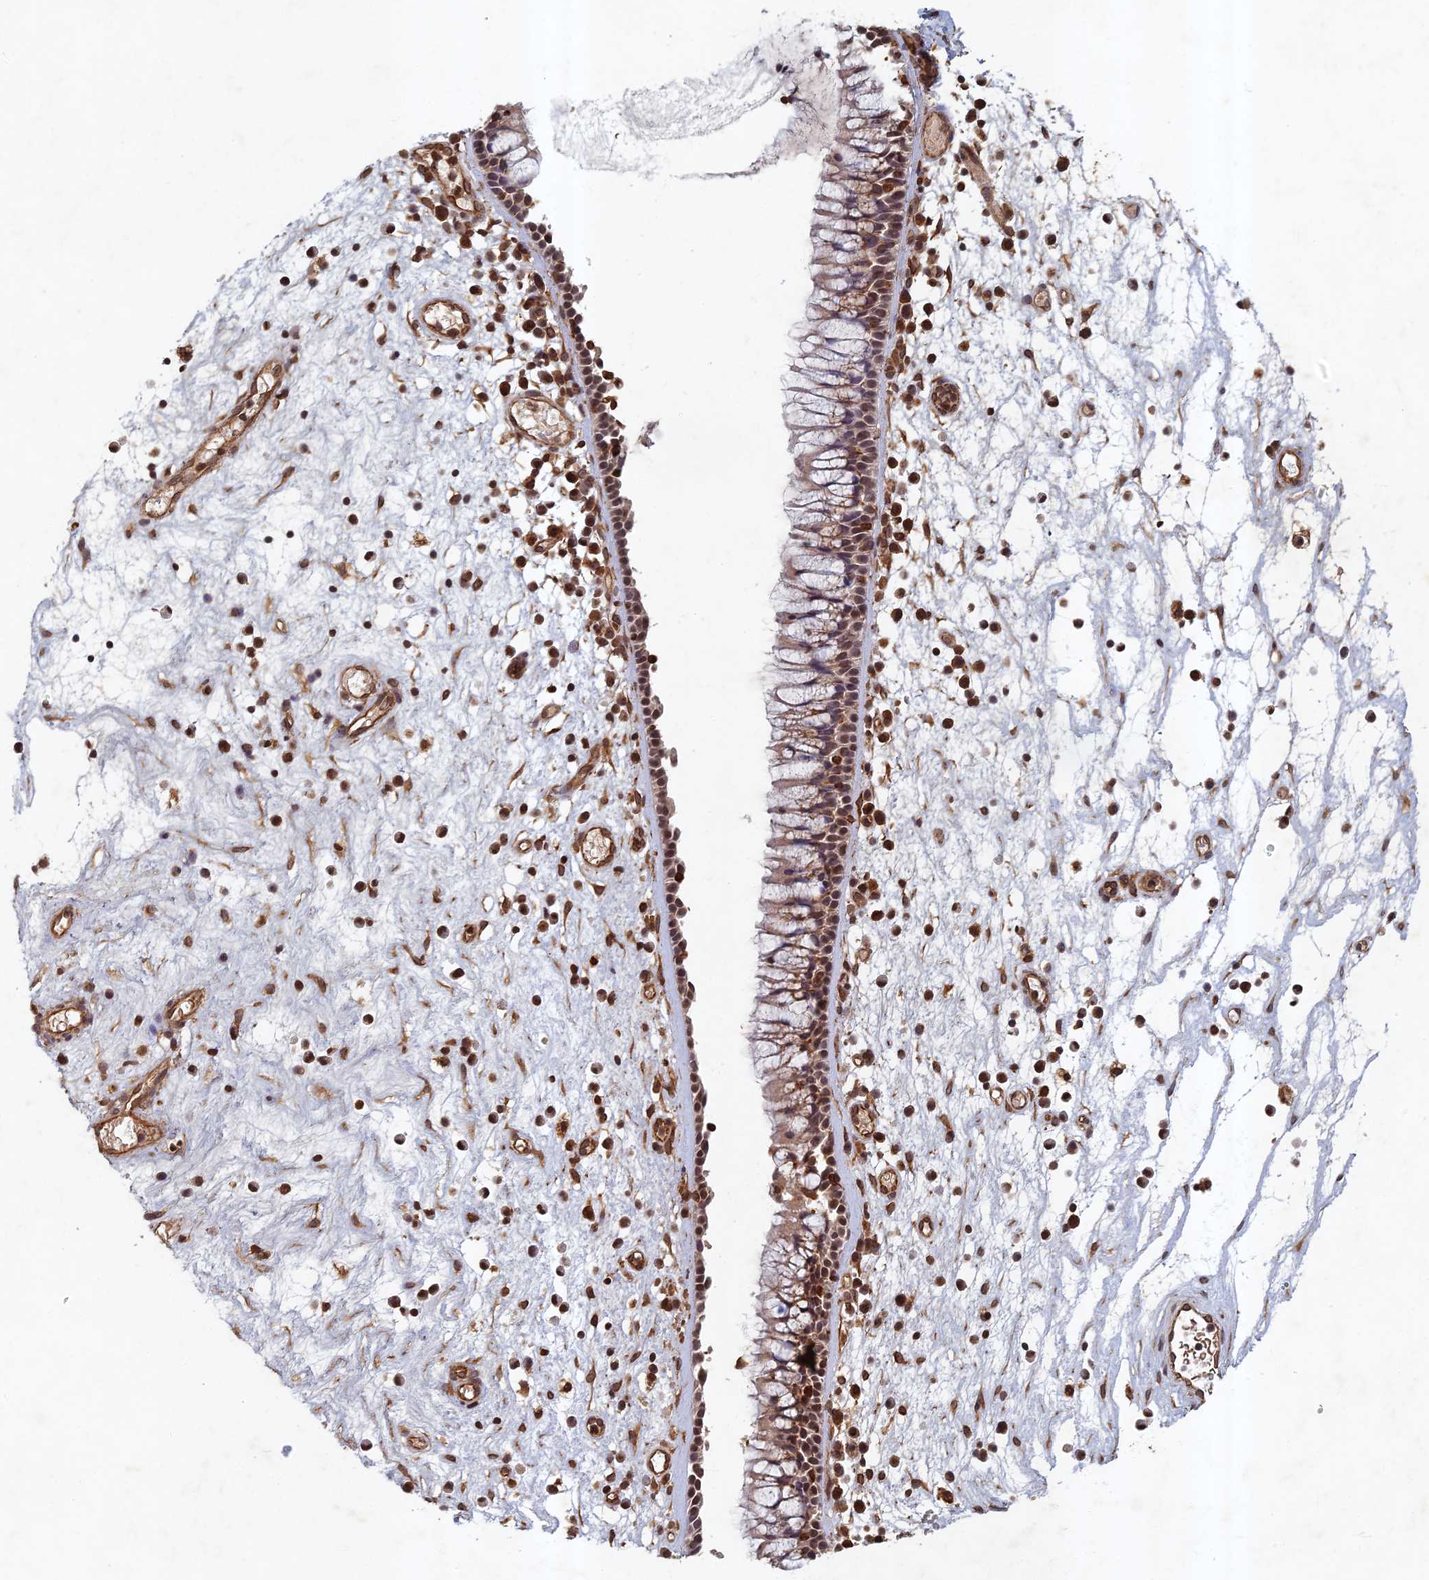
{"staining": {"intensity": "moderate", "quantity": "25%-75%", "location": "cytoplasmic/membranous,nuclear"}, "tissue": "nasopharynx", "cell_type": "Respiratory epithelial cells", "image_type": "normal", "snomed": [{"axis": "morphology", "description": "Normal tissue, NOS"}, {"axis": "morphology", "description": "Inflammation, NOS"}, {"axis": "morphology", "description": "Malignant melanoma, Metastatic site"}, {"axis": "topography", "description": "Nasopharynx"}], "caption": "A high-resolution micrograph shows immunohistochemistry staining of benign nasopharynx, which demonstrates moderate cytoplasmic/membranous,nuclear staining in approximately 25%-75% of respiratory epithelial cells.", "gene": "ABCB10", "patient": {"sex": "male", "age": 70}}